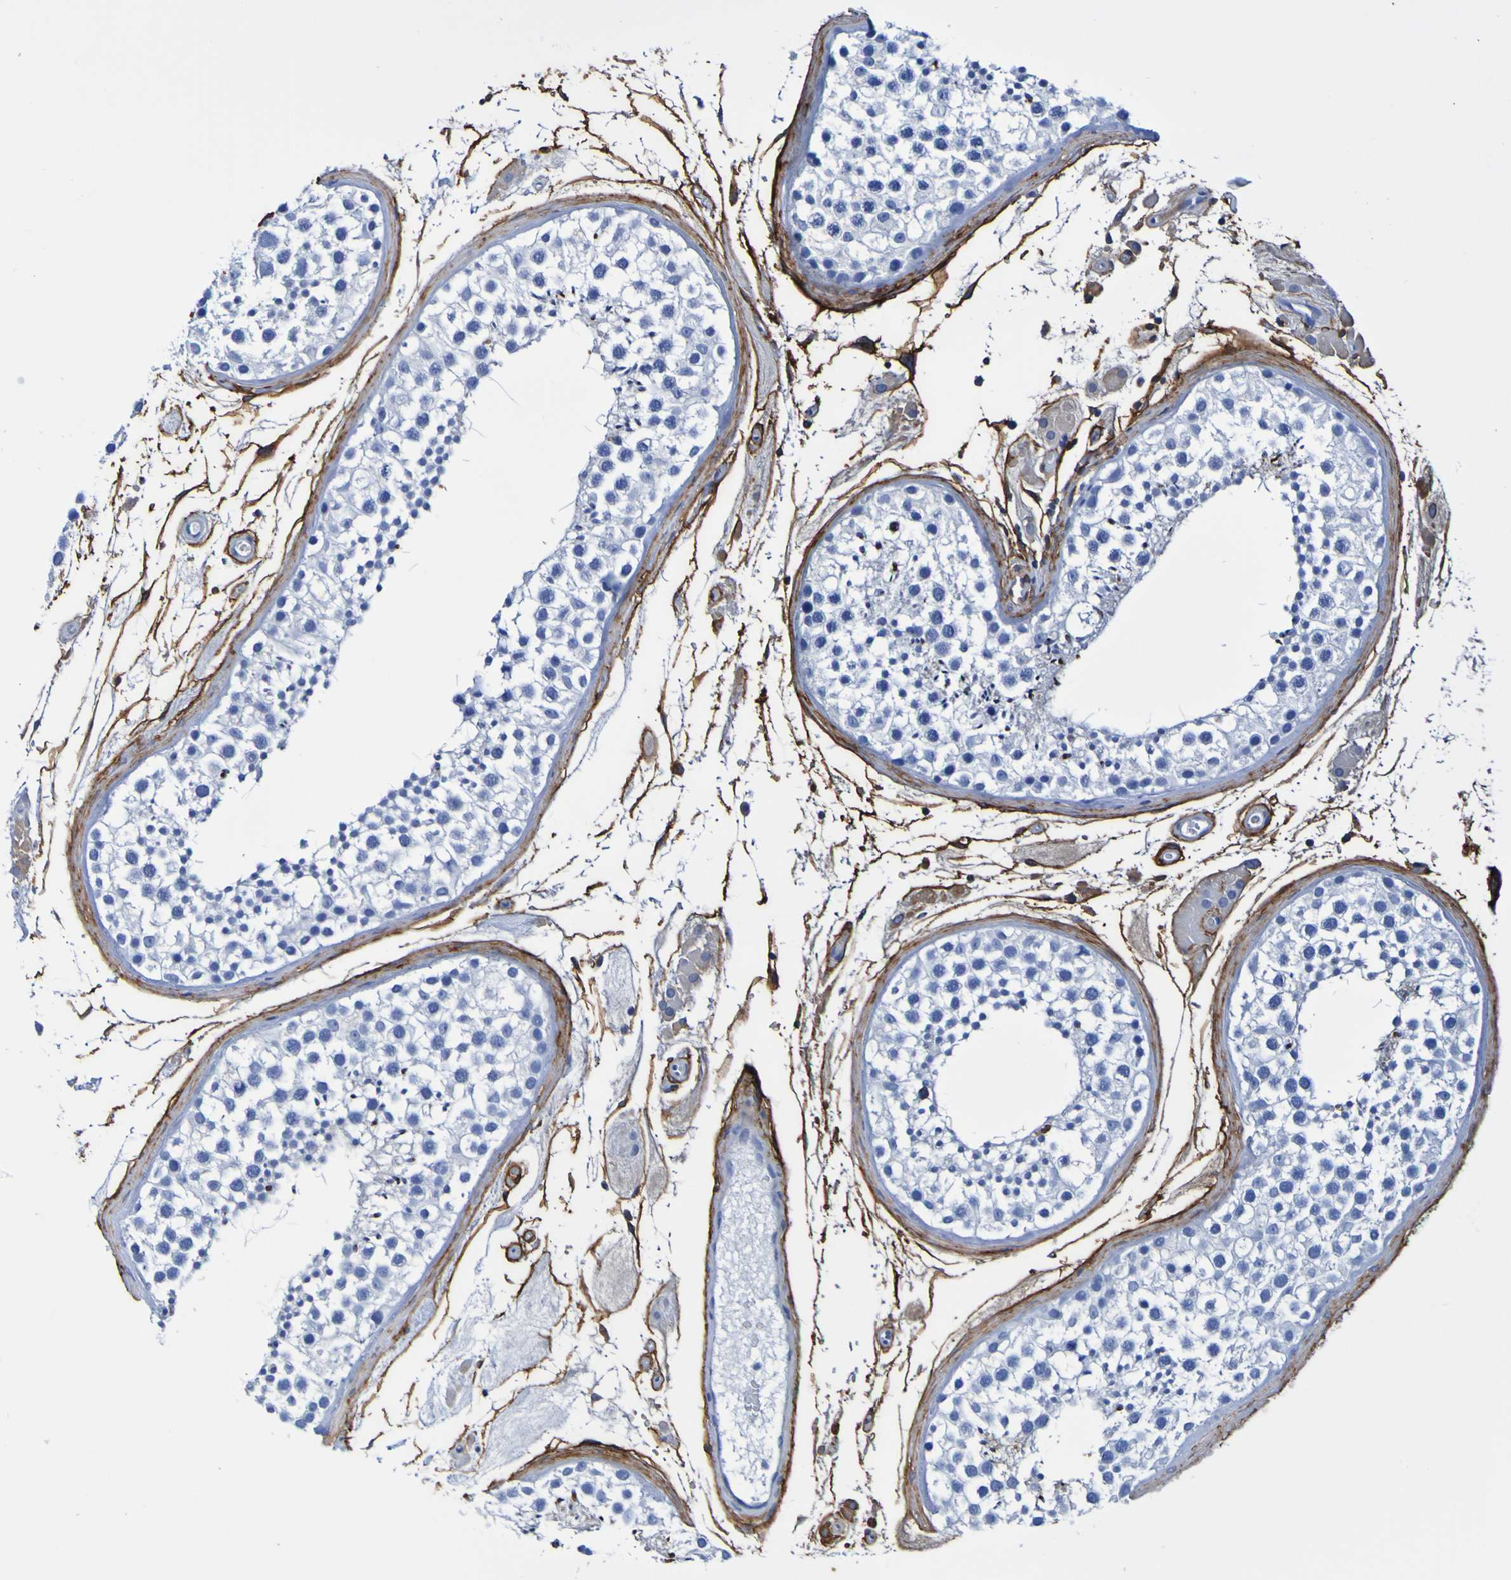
{"staining": {"intensity": "negative", "quantity": "none", "location": "none"}, "tissue": "testis", "cell_type": "Cells in seminiferous ducts", "image_type": "normal", "snomed": [{"axis": "morphology", "description": "Normal tissue, NOS"}, {"axis": "topography", "description": "Testis"}], "caption": "Cells in seminiferous ducts show no significant protein staining in unremarkable testis. (DAB (3,3'-diaminobenzidine) IHC with hematoxylin counter stain).", "gene": "DPEP1", "patient": {"sex": "male", "age": 46}}